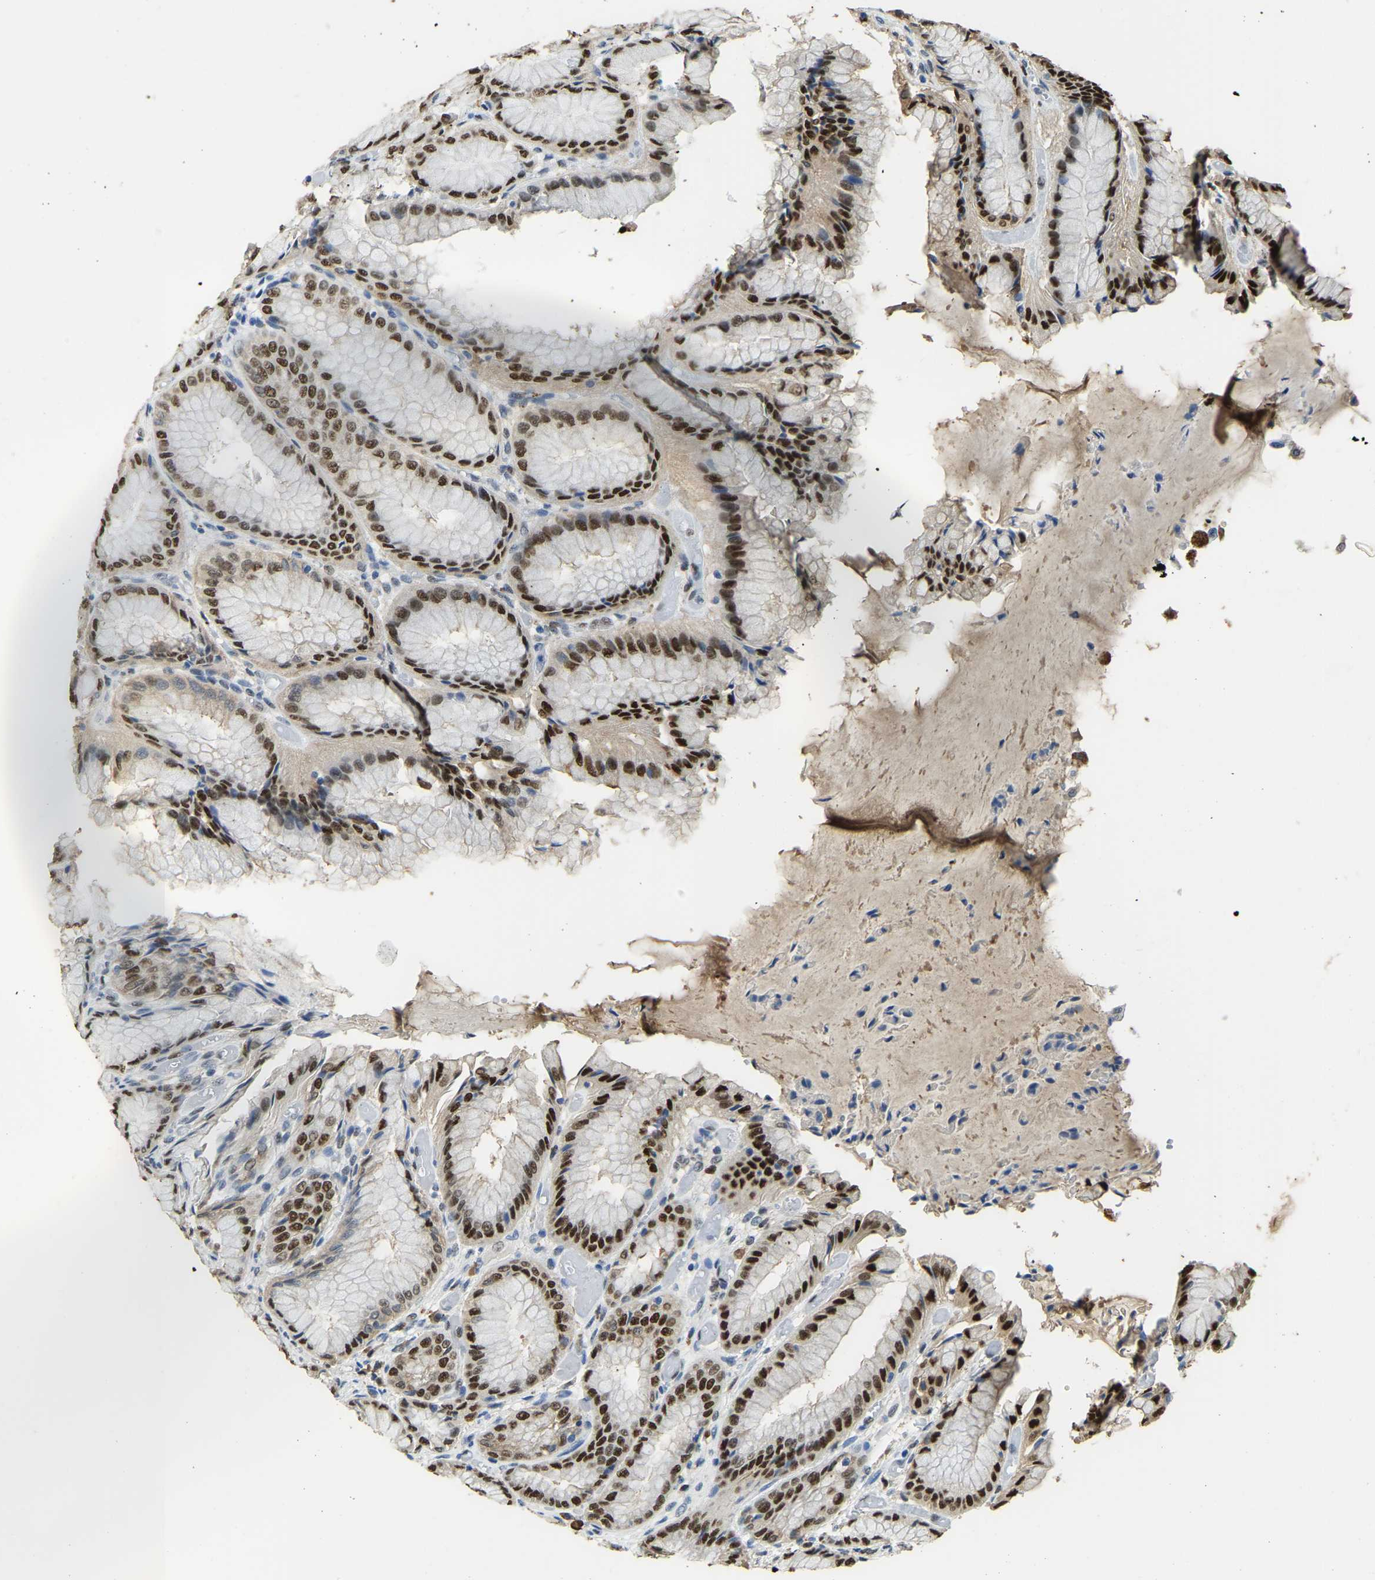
{"staining": {"intensity": "strong", "quantity": ">75%", "location": "cytoplasmic/membranous,nuclear"}, "tissue": "stomach", "cell_type": "Glandular cells", "image_type": "normal", "snomed": [{"axis": "morphology", "description": "Normal tissue, NOS"}, {"axis": "topography", "description": "Stomach, upper"}], "caption": "There is high levels of strong cytoplasmic/membranous,nuclear staining in glandular cells of benign stomach, as demonstrated by immunohistochemical staining (brown color).", "gene": "NANS", "patient": {"sex": "male", "age": 72}}